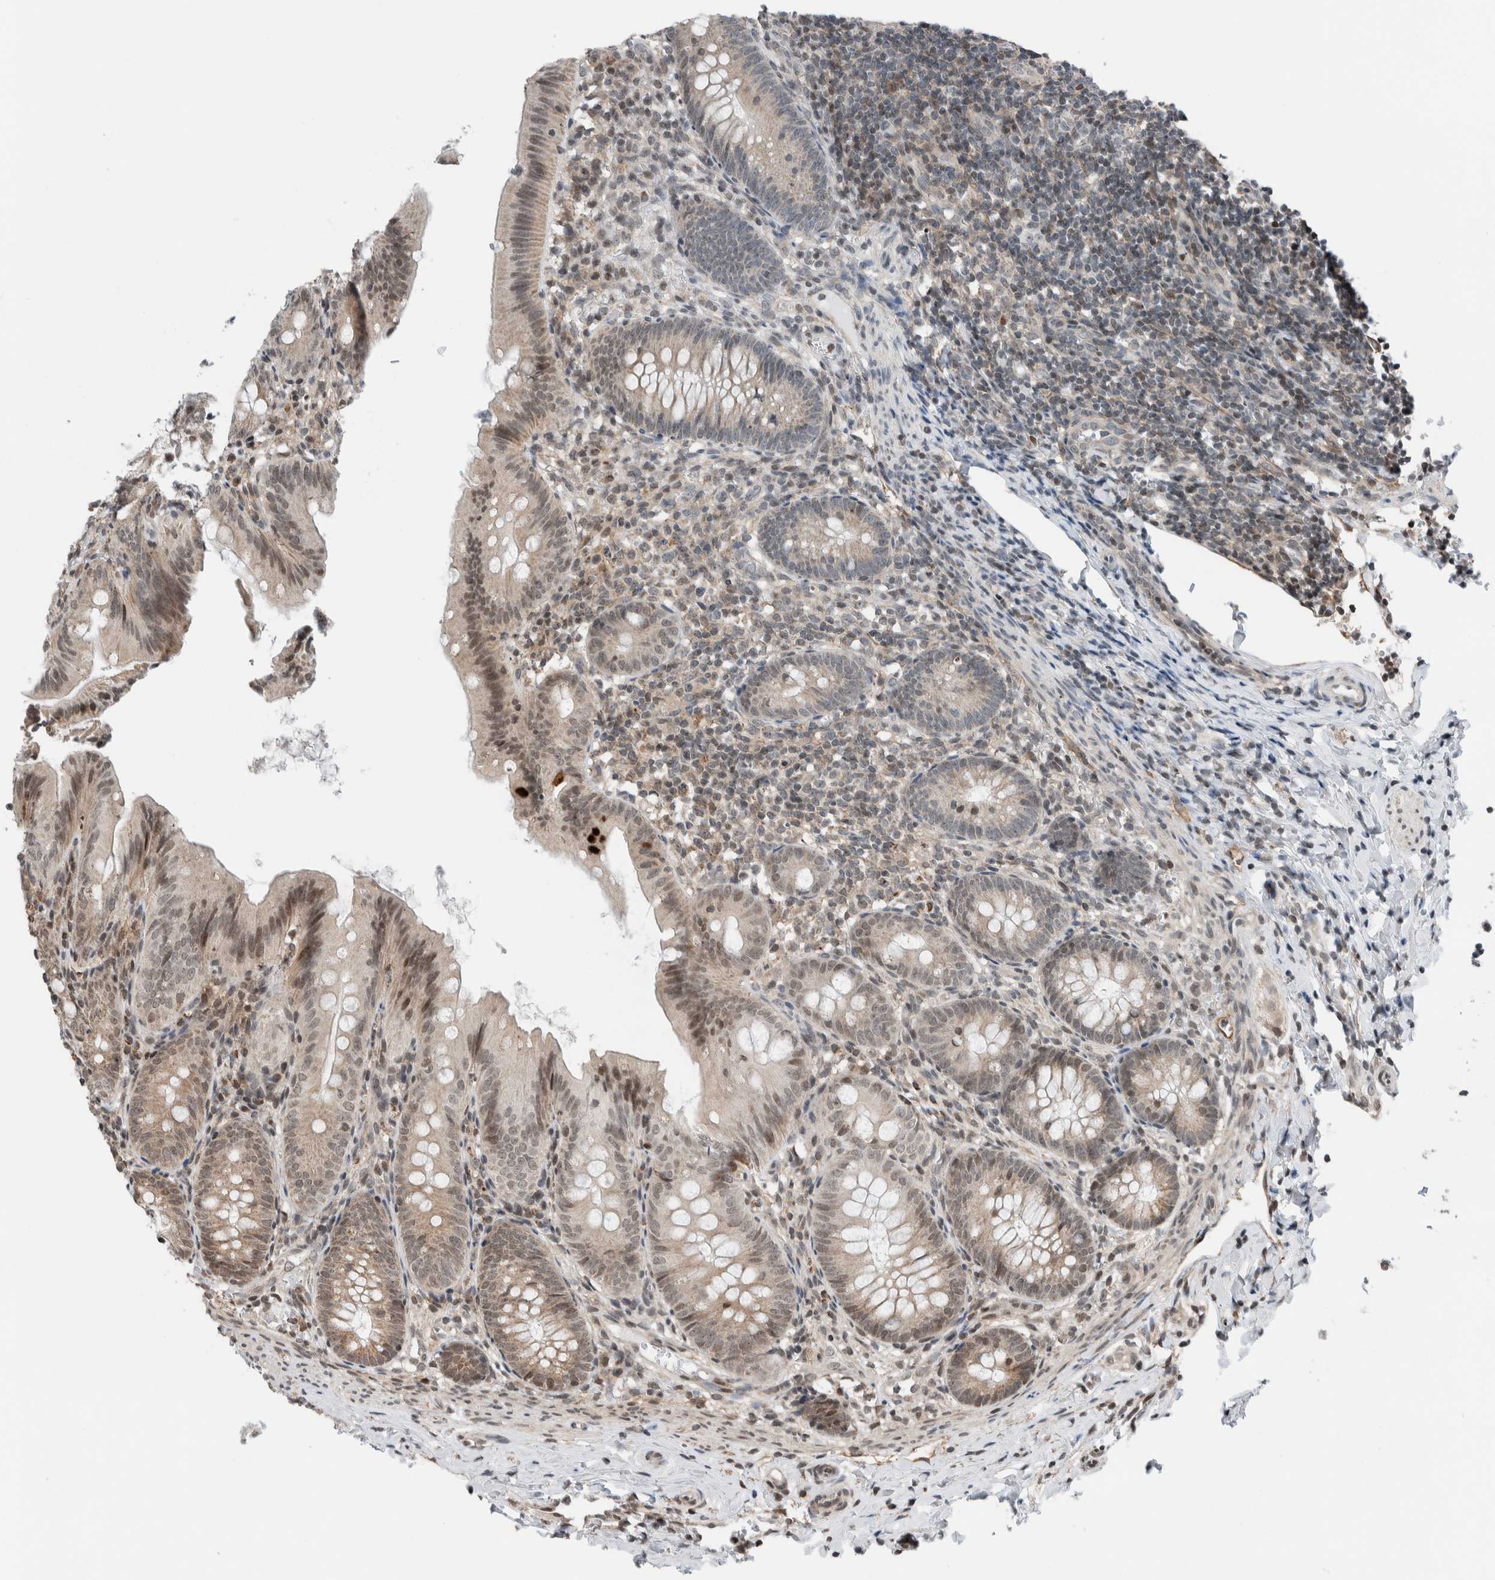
{"staining": {"intensity": "moderate", "quantity": "25%-75%", "location": "nuclear"}, "tissue": "appendix", "cell_type": "Glandular cells", "image_type": "normal", "snomed": [{"axis": "morphology", "description": "Normal tissue, NOS"}, {"axis": "topography", "description": "Appendix"}], "caption": "Protein expression analysis of normal human appendix reveals moderate nuclear expression in approximately 25%-75% of glandular cells.", "gene": "NPLOC4", "patient": {"sex": "male", "age": 1}}